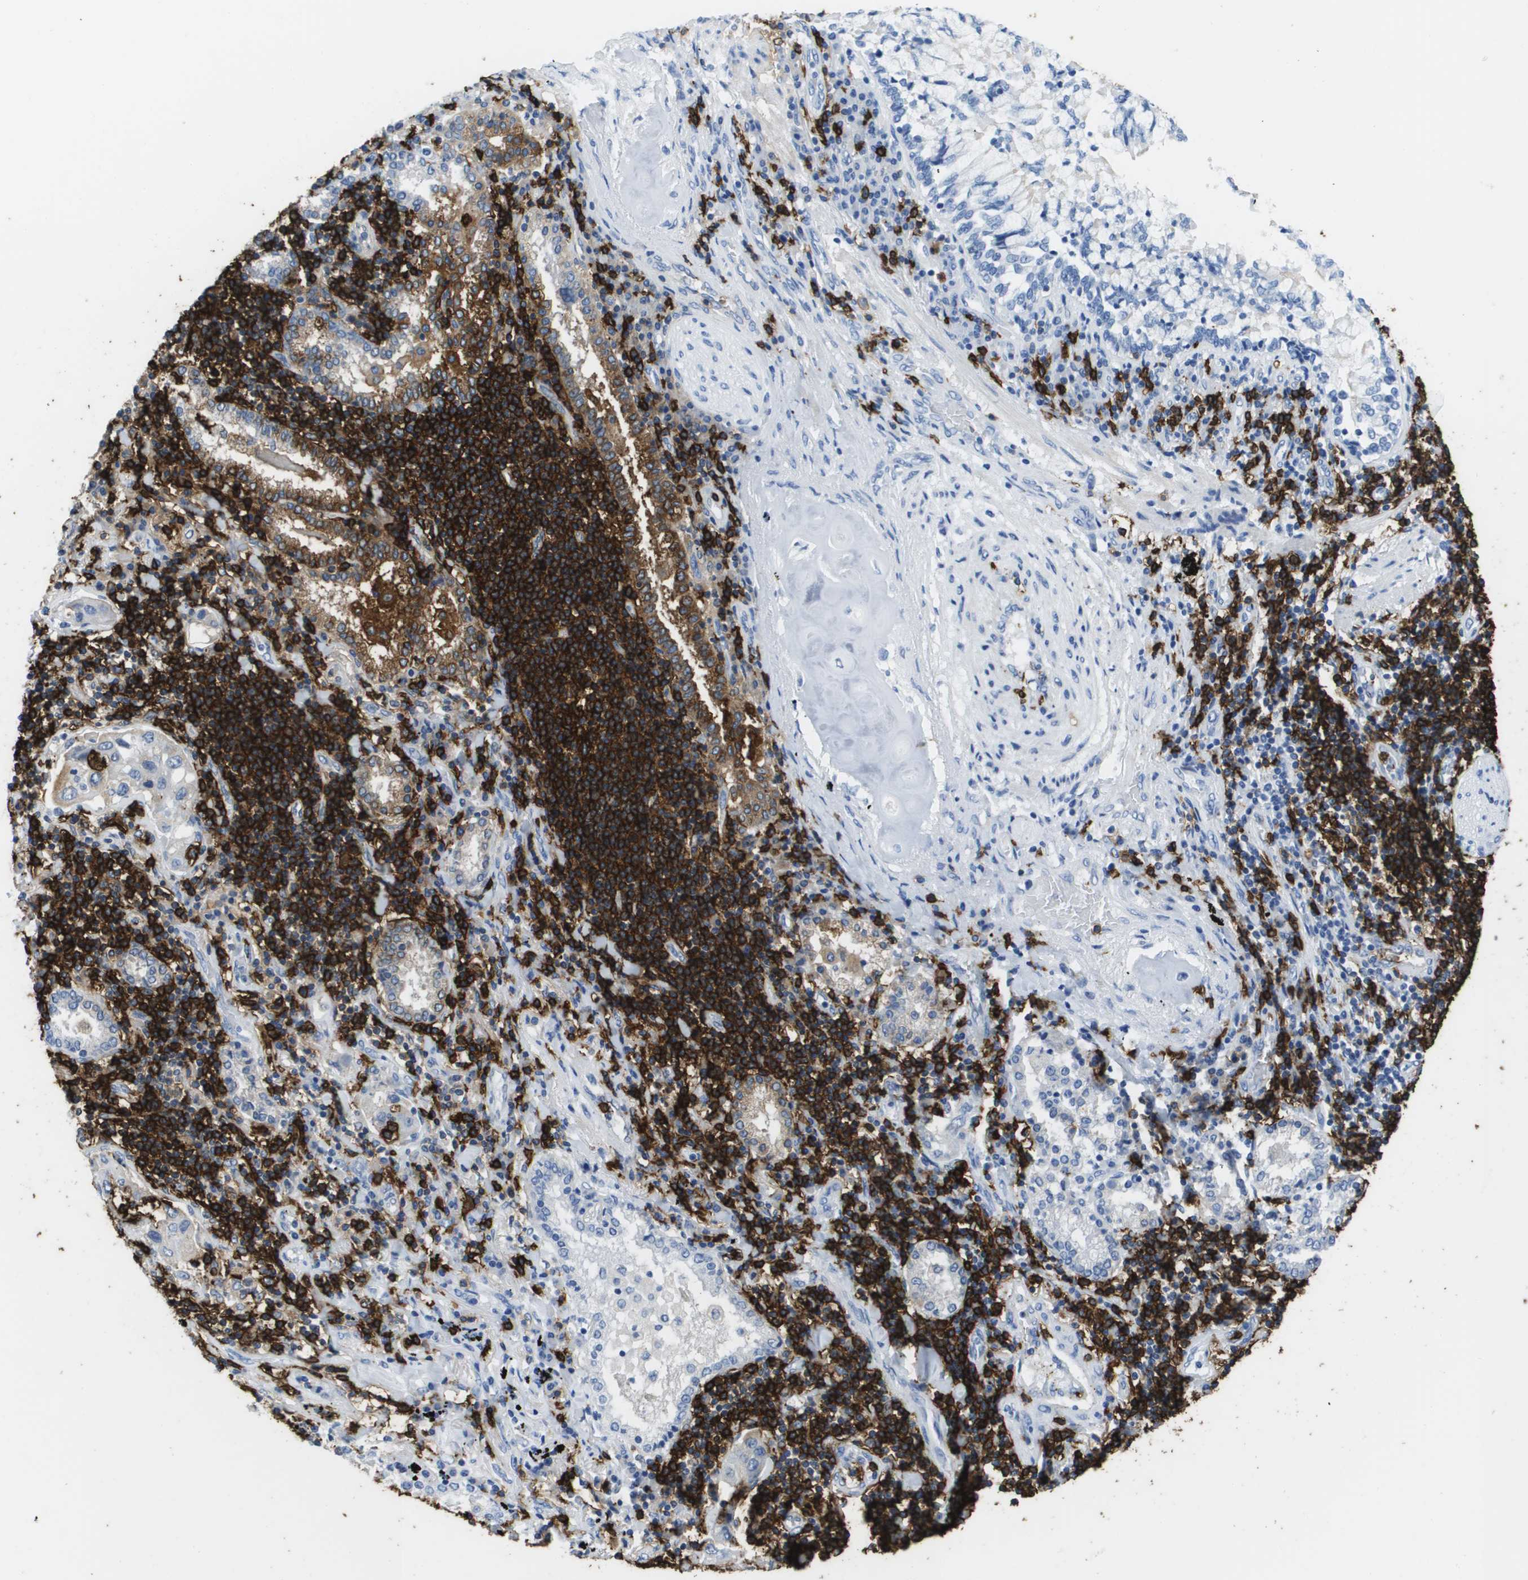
{"staining": {"intensity": "negative", "quantity": "none", "location": "none"}, "tissue": "lung cancer", "cell_type": "Tumor cells", "image_type": "cancer", "snomed": [{"axis": "morphology", "description": "Adenocarcinoma, NOS"}, {"axis": "topography", "description": "Lung"}], "caption": "Immunohistochemical staining of human adenocarcinoma (lung) shows no significant expression in tumor cells.", "gene": "MS4A1", "patient": {"sex": "female", "age": 65}}